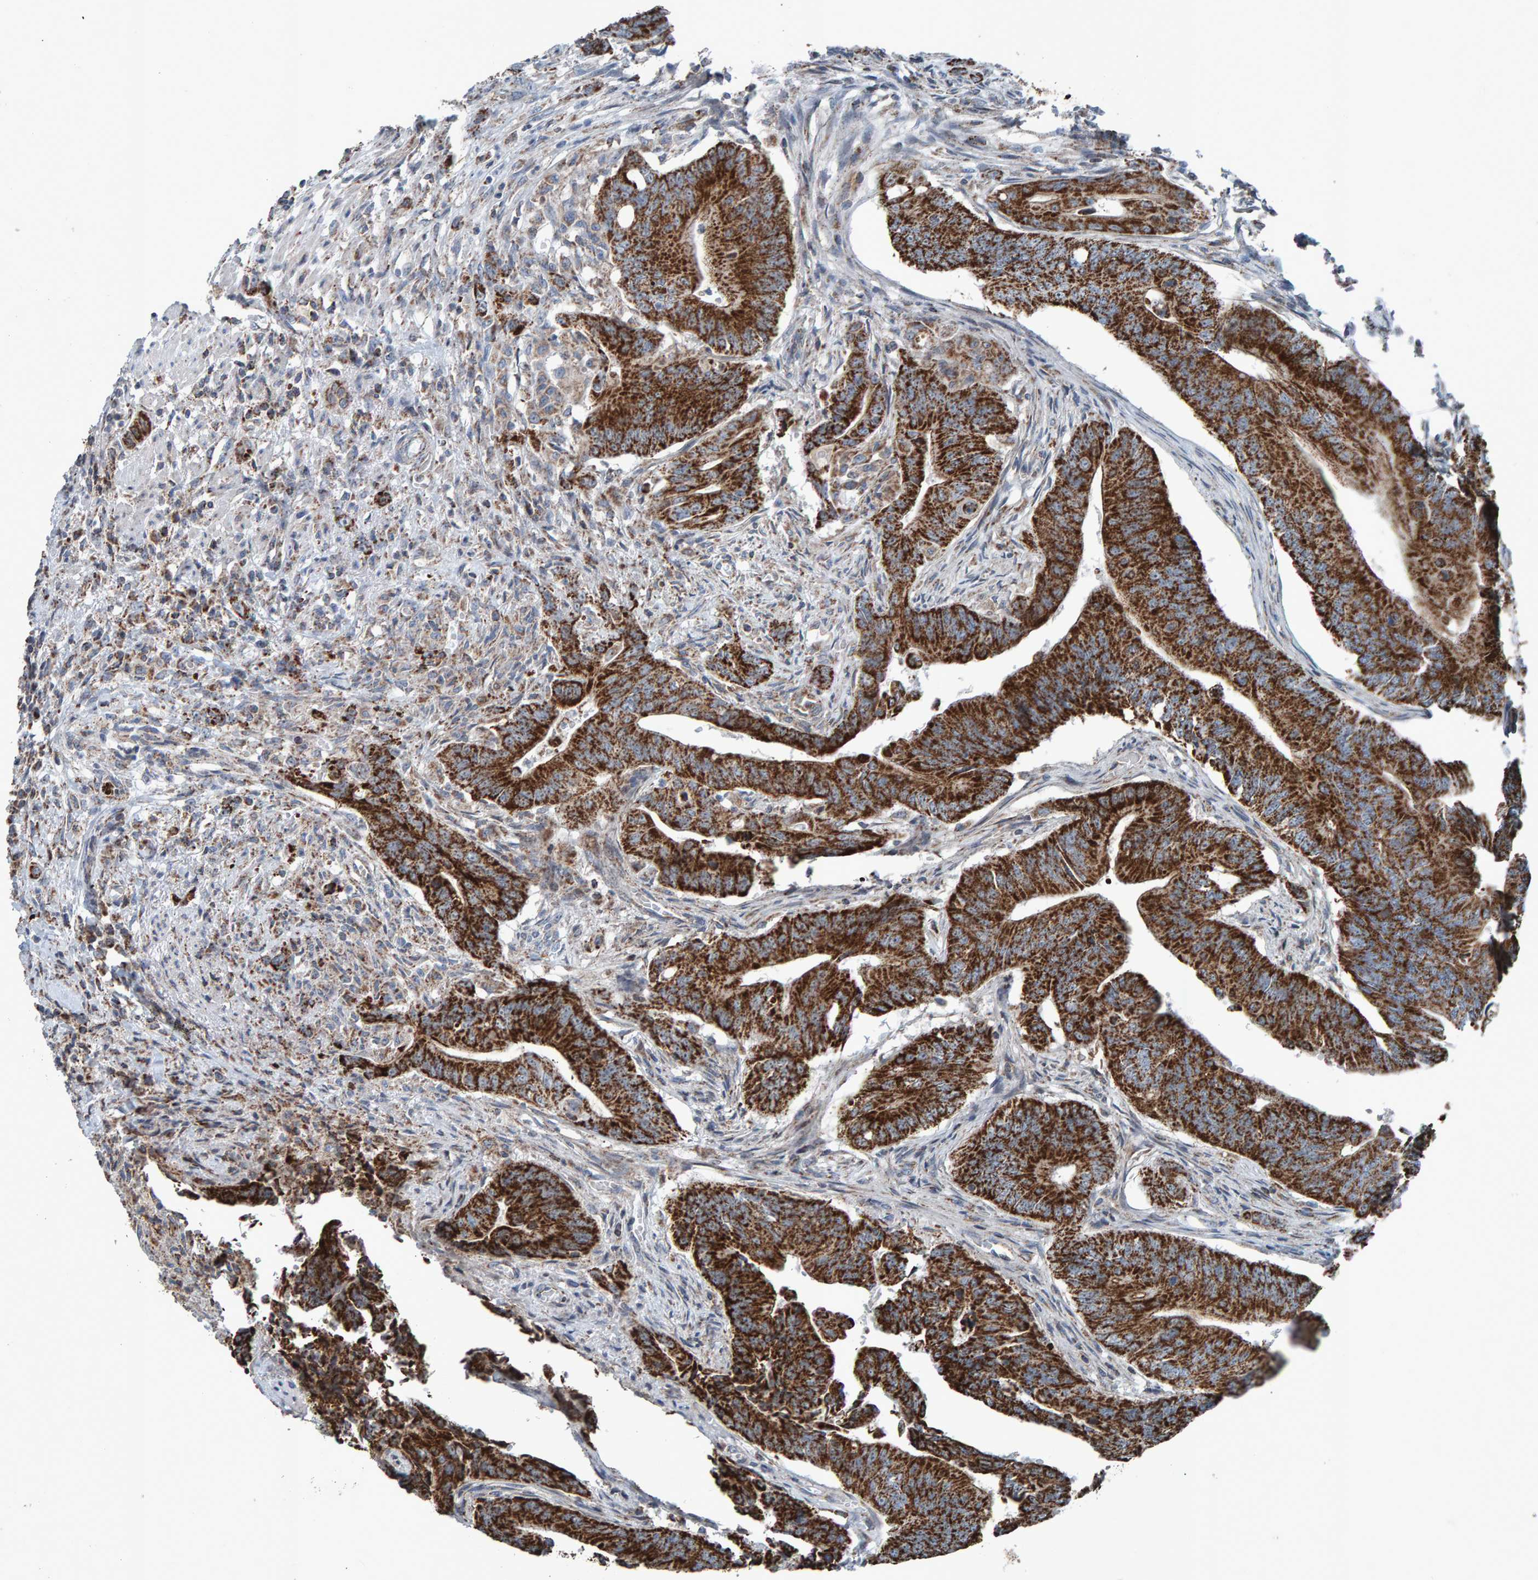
{"staining": {"intensity": "strong", "quantity": ">75%", "location": "cytoplasmic/membranous"}, "tissue": "colorectal cancer", "cell_type": "Tumor cells", "image_type": "cancer", "snomed": [{"axis": "morphology", "description": "Adenoma, NOS"}, {"axis": "morphology", "description": "Adenocarcinoma, NOS"}, {"axis": "topography", "description": "Colon"}], "caption": "Colorectal cancer (adenoma) tissue reveals strong cytoplasmic/membranous expression in approximately >75% of tumor cells", "gene": "ZNF48", "patient": {"sex": "male", "age": 79}}